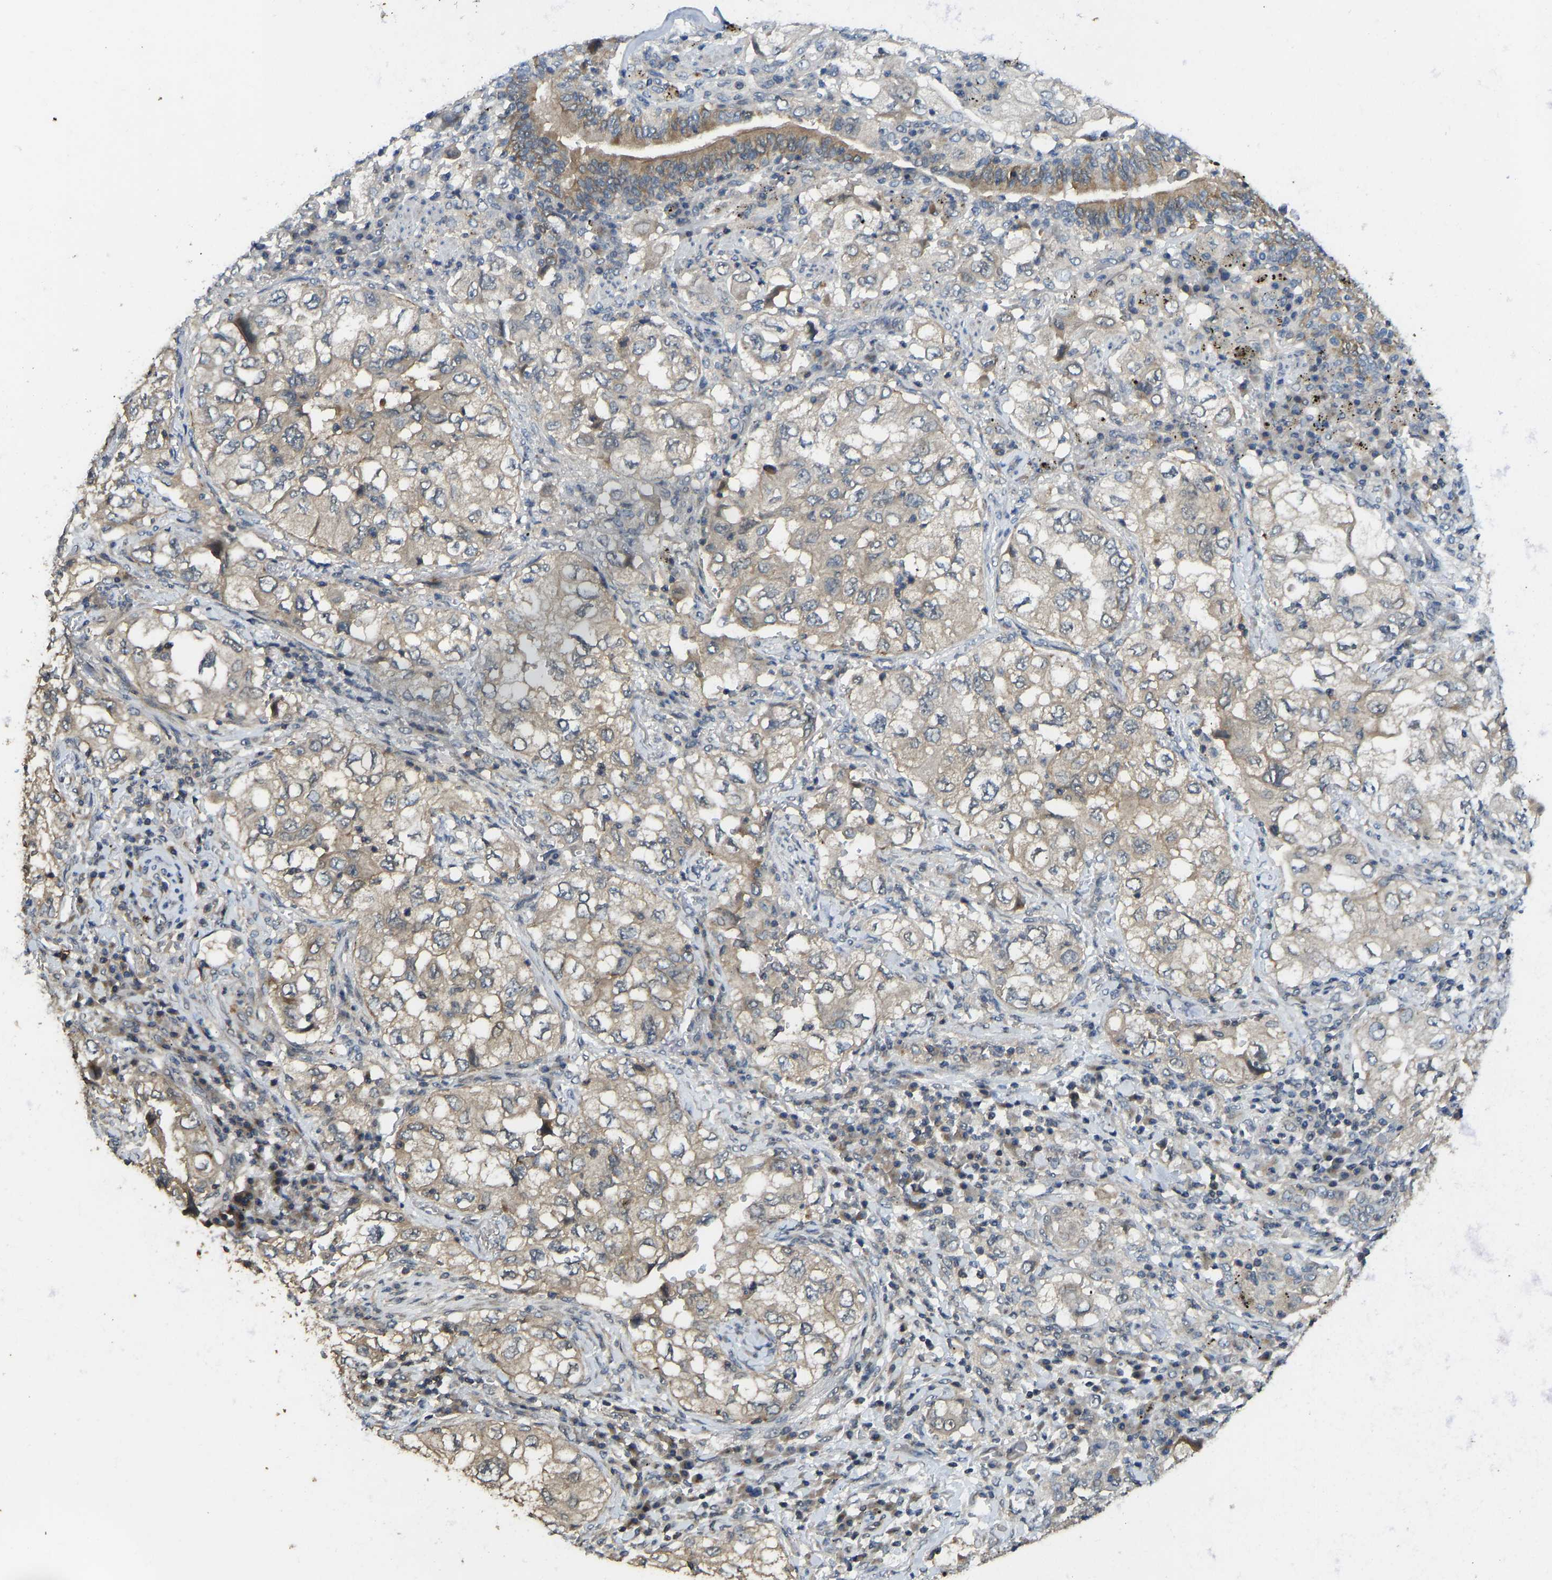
{"staining": {"intensity": "weak", "quantity": "<25%", "location": "cytoplasmic/membranous"}, "tissue": "lung cancer", "cell_type": "Tumor cells", "image_type": "cancer", "snomed": [{"axis": "morphology", "description": "Adenocarcinoma, NOS"}, {"axis": "topography", "description": "Lung"}], "caption": "IHC histopathology image of neoplastic tissue: adenocarcinoma (lung) stained with DAB (3,3'-diaminobenzidine) reveals no significant protein staining in tumor cells.", "gene": "NDRG3", "patient": {"sex": "male", "age": 64}}